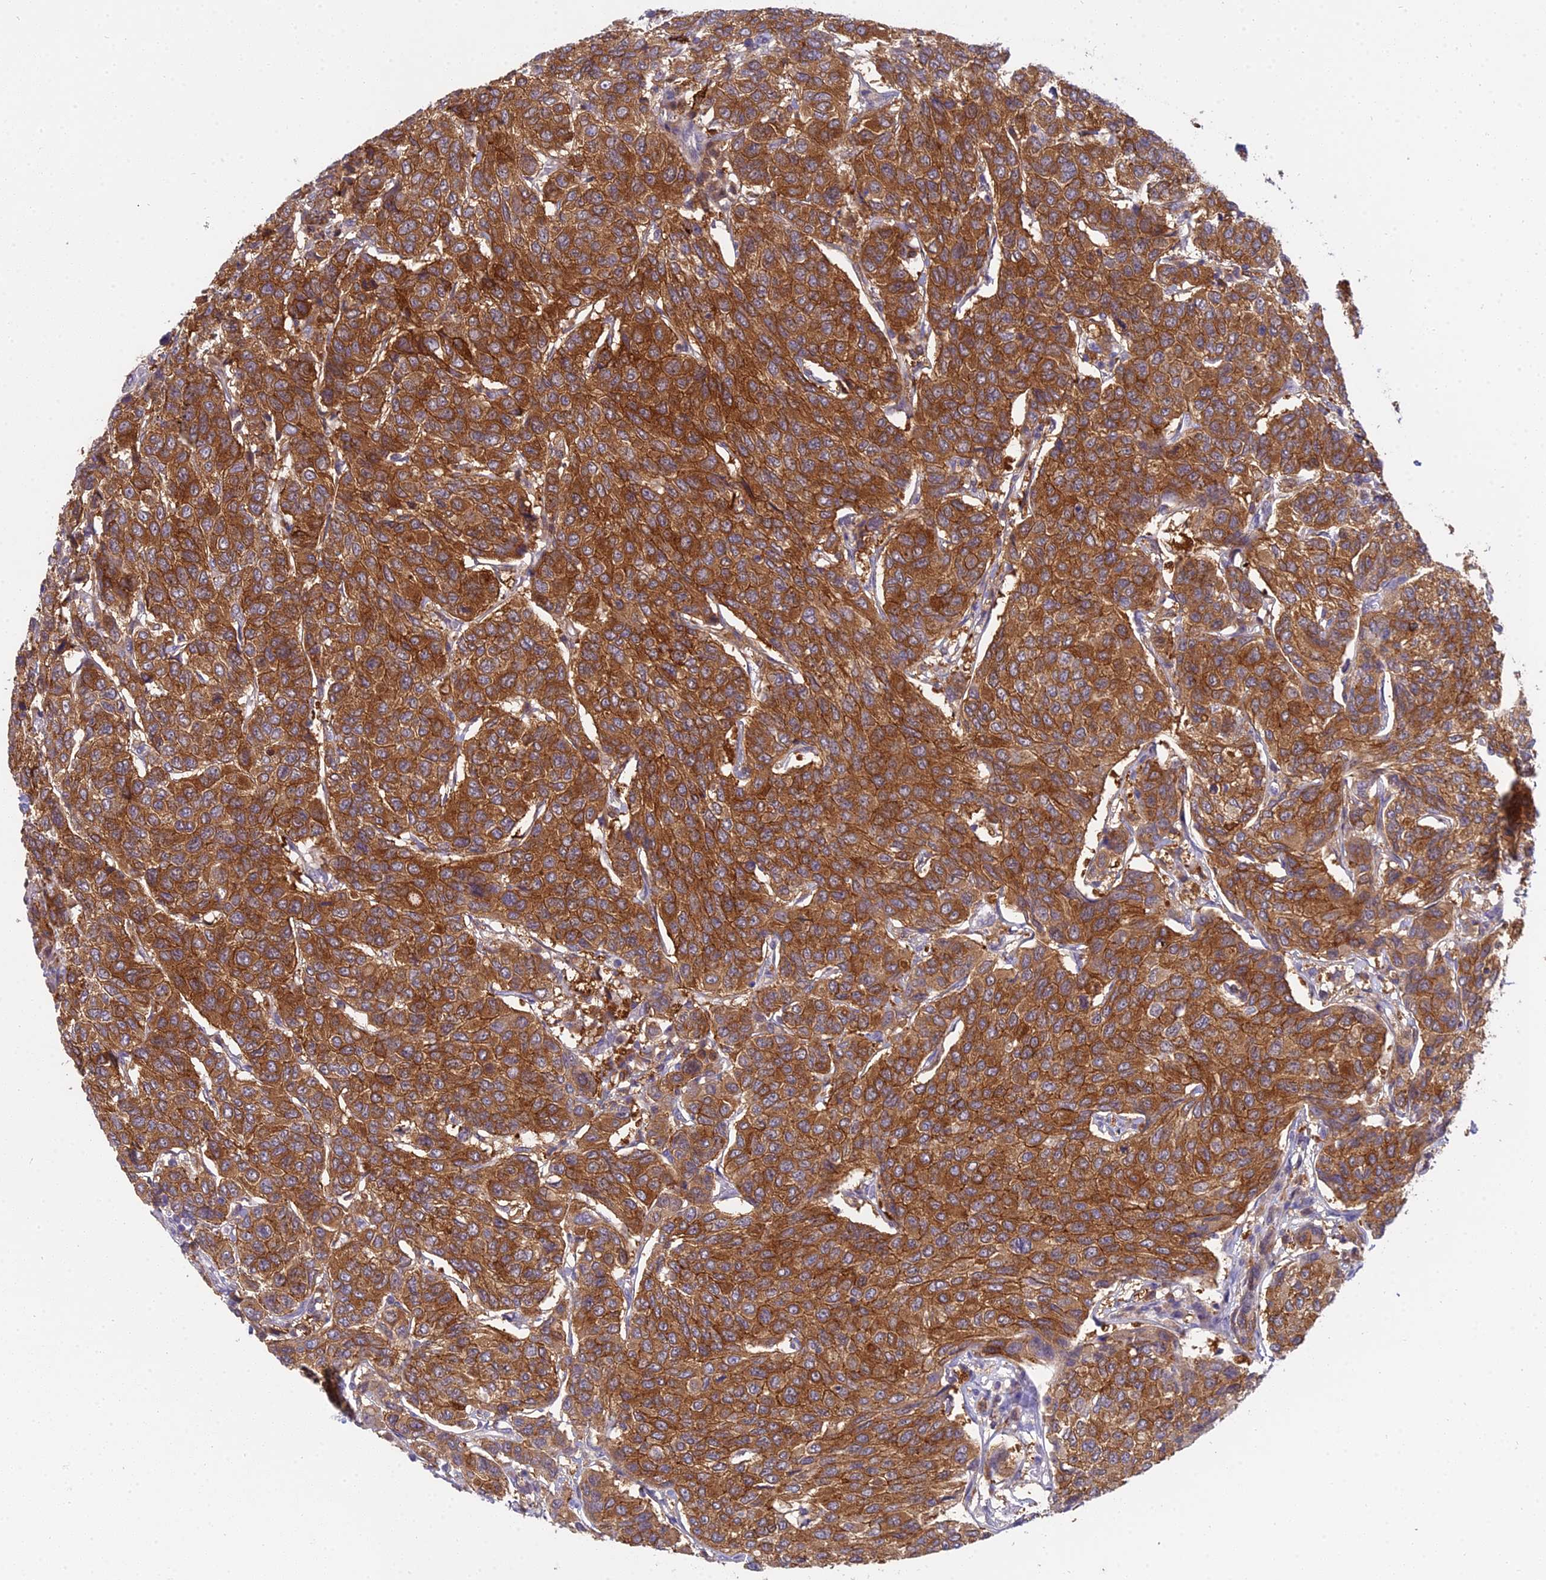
{"staining": {"intensity": "strong", "quantity": ">75%", "location": "cytoplasmic/membranous"}, "tissue": "breast cancer", "cell_type": "Tumor cells", "image_type": "cancer", "snomed": [{"axis": "morphology", "description": "Duct carcinoma"}, {"axis": "topography", "description": "Breast"}], "caption": "Tumor cells display strong cytoplasmic/membranous positivity in approximately >75% of cells in breast cancer.", "gene": "UBE2G1", "patient": {"sex": "female", "age": 55}}